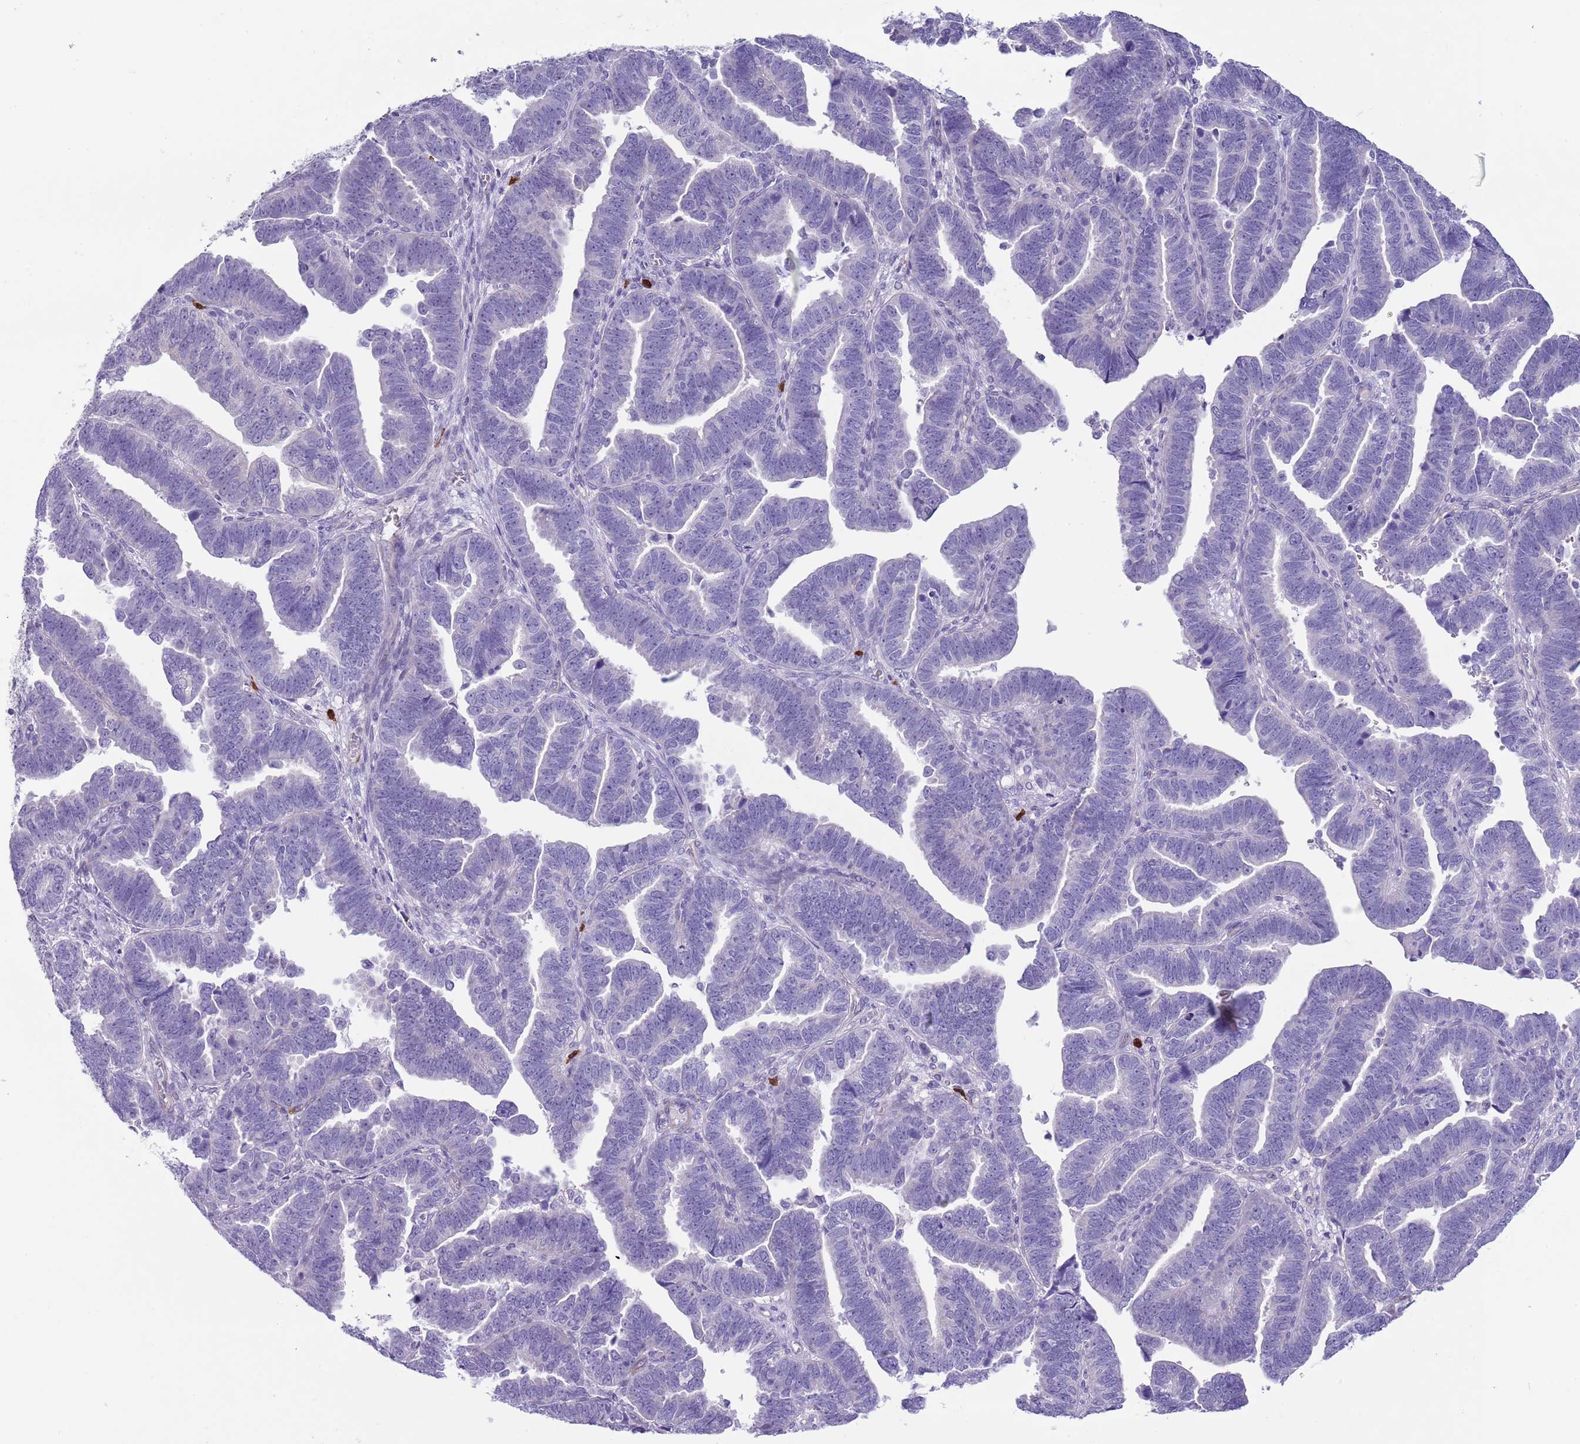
{"staining": {"intensity": "negative", "quantity": "none", "location": "none"}, "tissue": "endometrial cancer", "cell_type": "Tumor cells", "image_type": "cancer", "snomed": [{"axis": "morphology", "description": "Adenocarcinoma, NOS"}, {"axis": "topography", "description": "Endometrium"}], "caption": "There is no significant positivity in tumor cells of endometrial cancer (adenocarcinoma).", "gene": "TSGA13", "patient": {"sex": "female", "age": 75}}